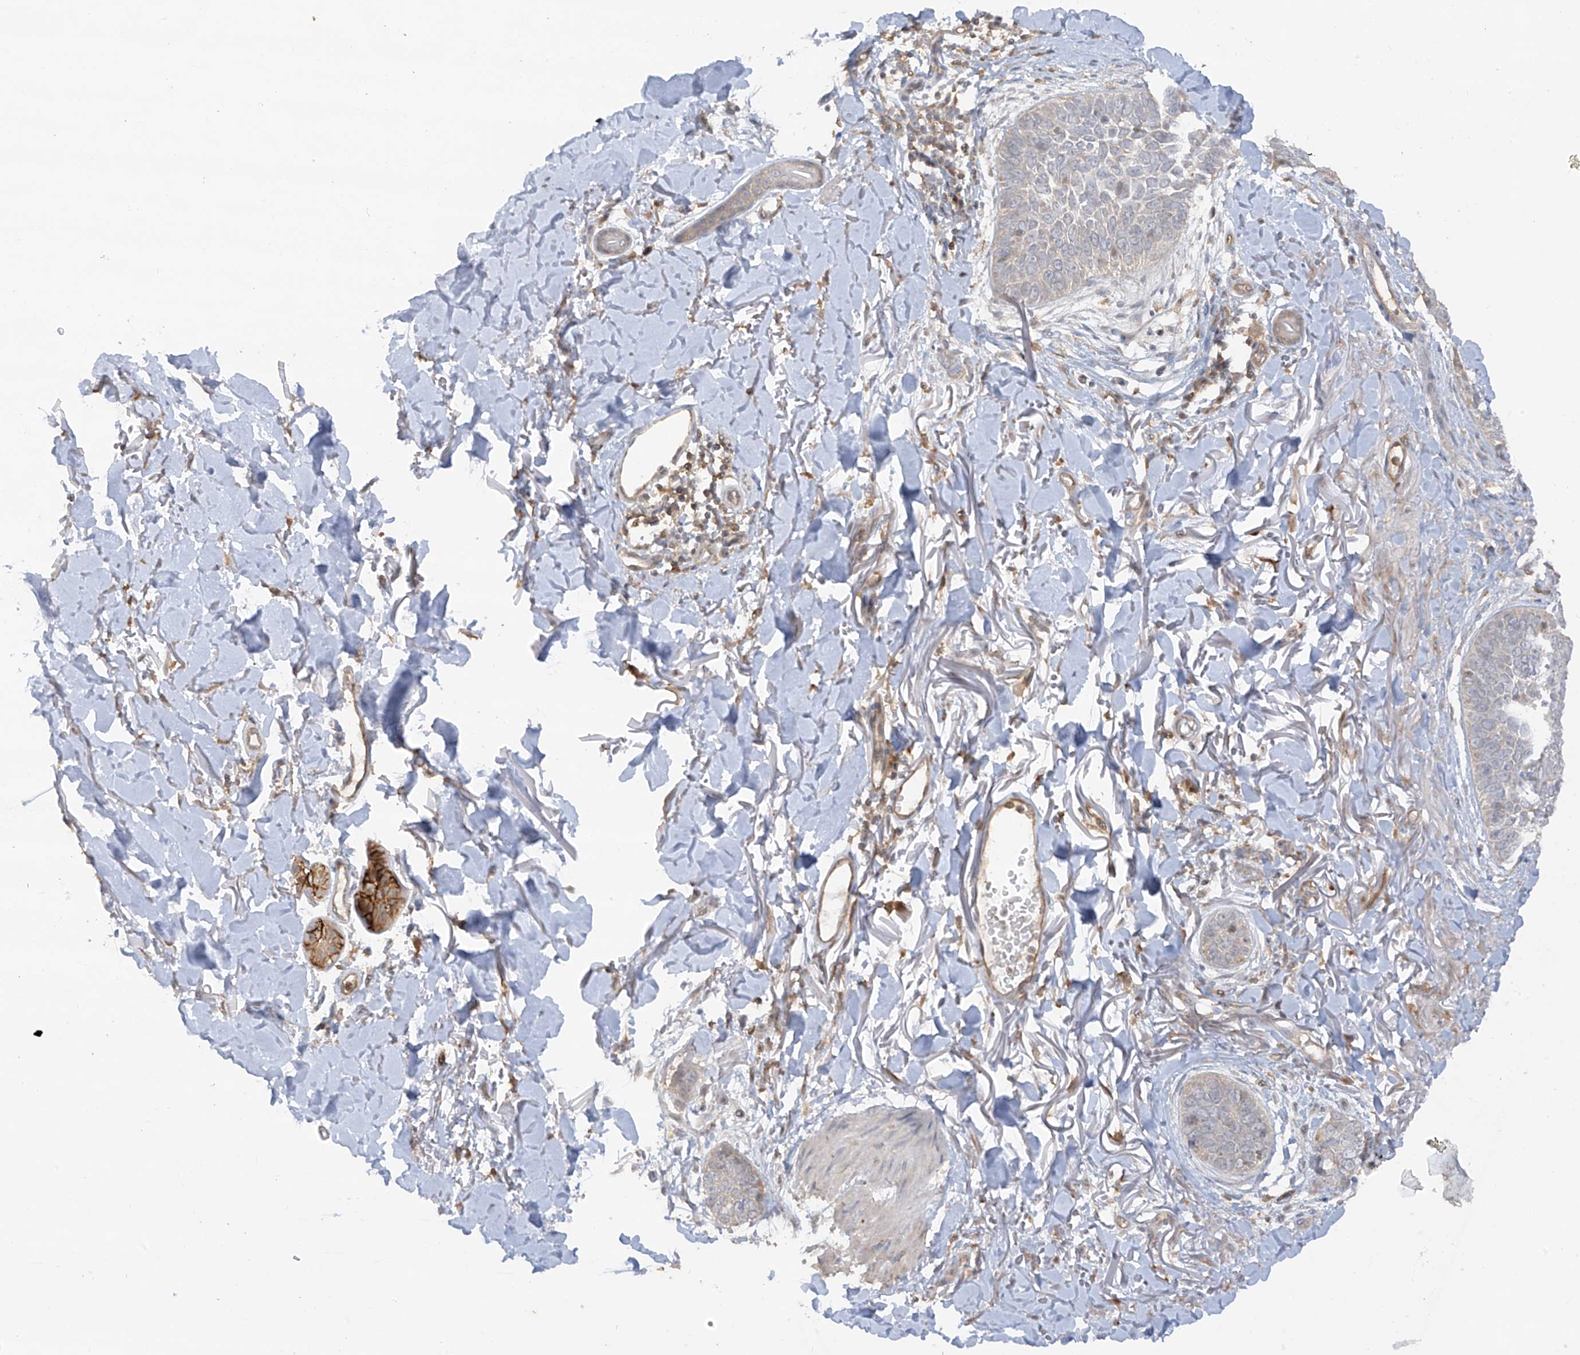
{"staining": {"intensity": "negative", "quantity": "none", "location": "none"}, "tissue": "skin cancer", "cell_type": "Tumor cells", "image_type": "cancer", "snomed": [{"axis": "morphology", "description": "Basal cell carcinoma"}, {"axis": "topography", "description": "Skin"}], "caption": "The photomicrograph exhibits no staining of tumor cells in skin cancer.", "gene": "ANGEL2", "patient": {"sex": "male", "age": 85}}